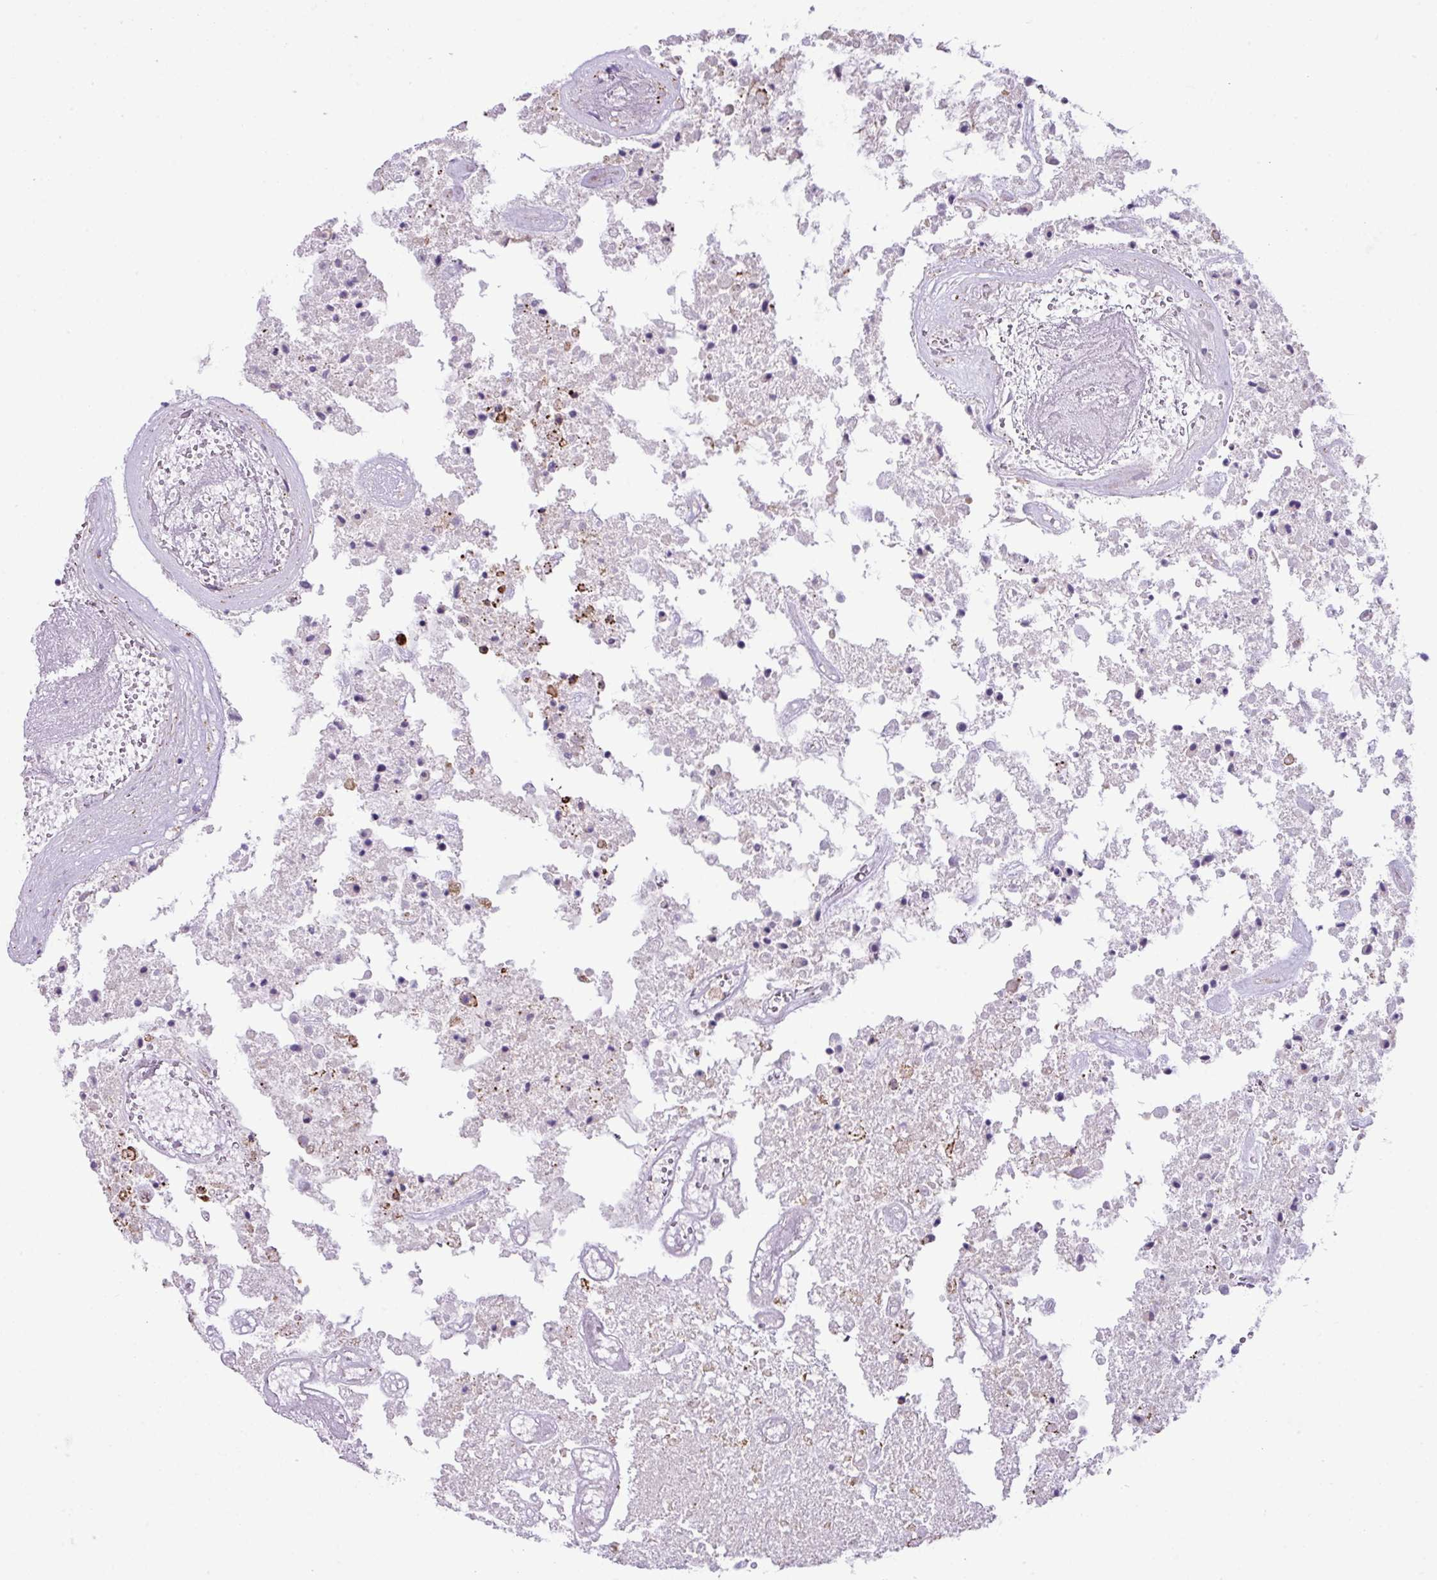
{"staining": {"intensity": "negative", "quantity": "none", "location": "none"}, "tissue": "glioma", "cell_type": "Tumor cells", "image_type": "cancer", "snomed": [{"axis": "morphology", "description": "Glioma, malignant, High grade"}, {"axis": "topography", "description": "Brain"}], "caption": "Photomicrograph shows no protein positivity in tumor cells of high-grade glioma (malignant) tissue. (Stains: DAB immunohistochemistry with hematoxylin counter stain, Microscopy: brightfield microscopy at high magnification).", "gene": "RGS21", "patient": {"sex": "male", "age": 47}}